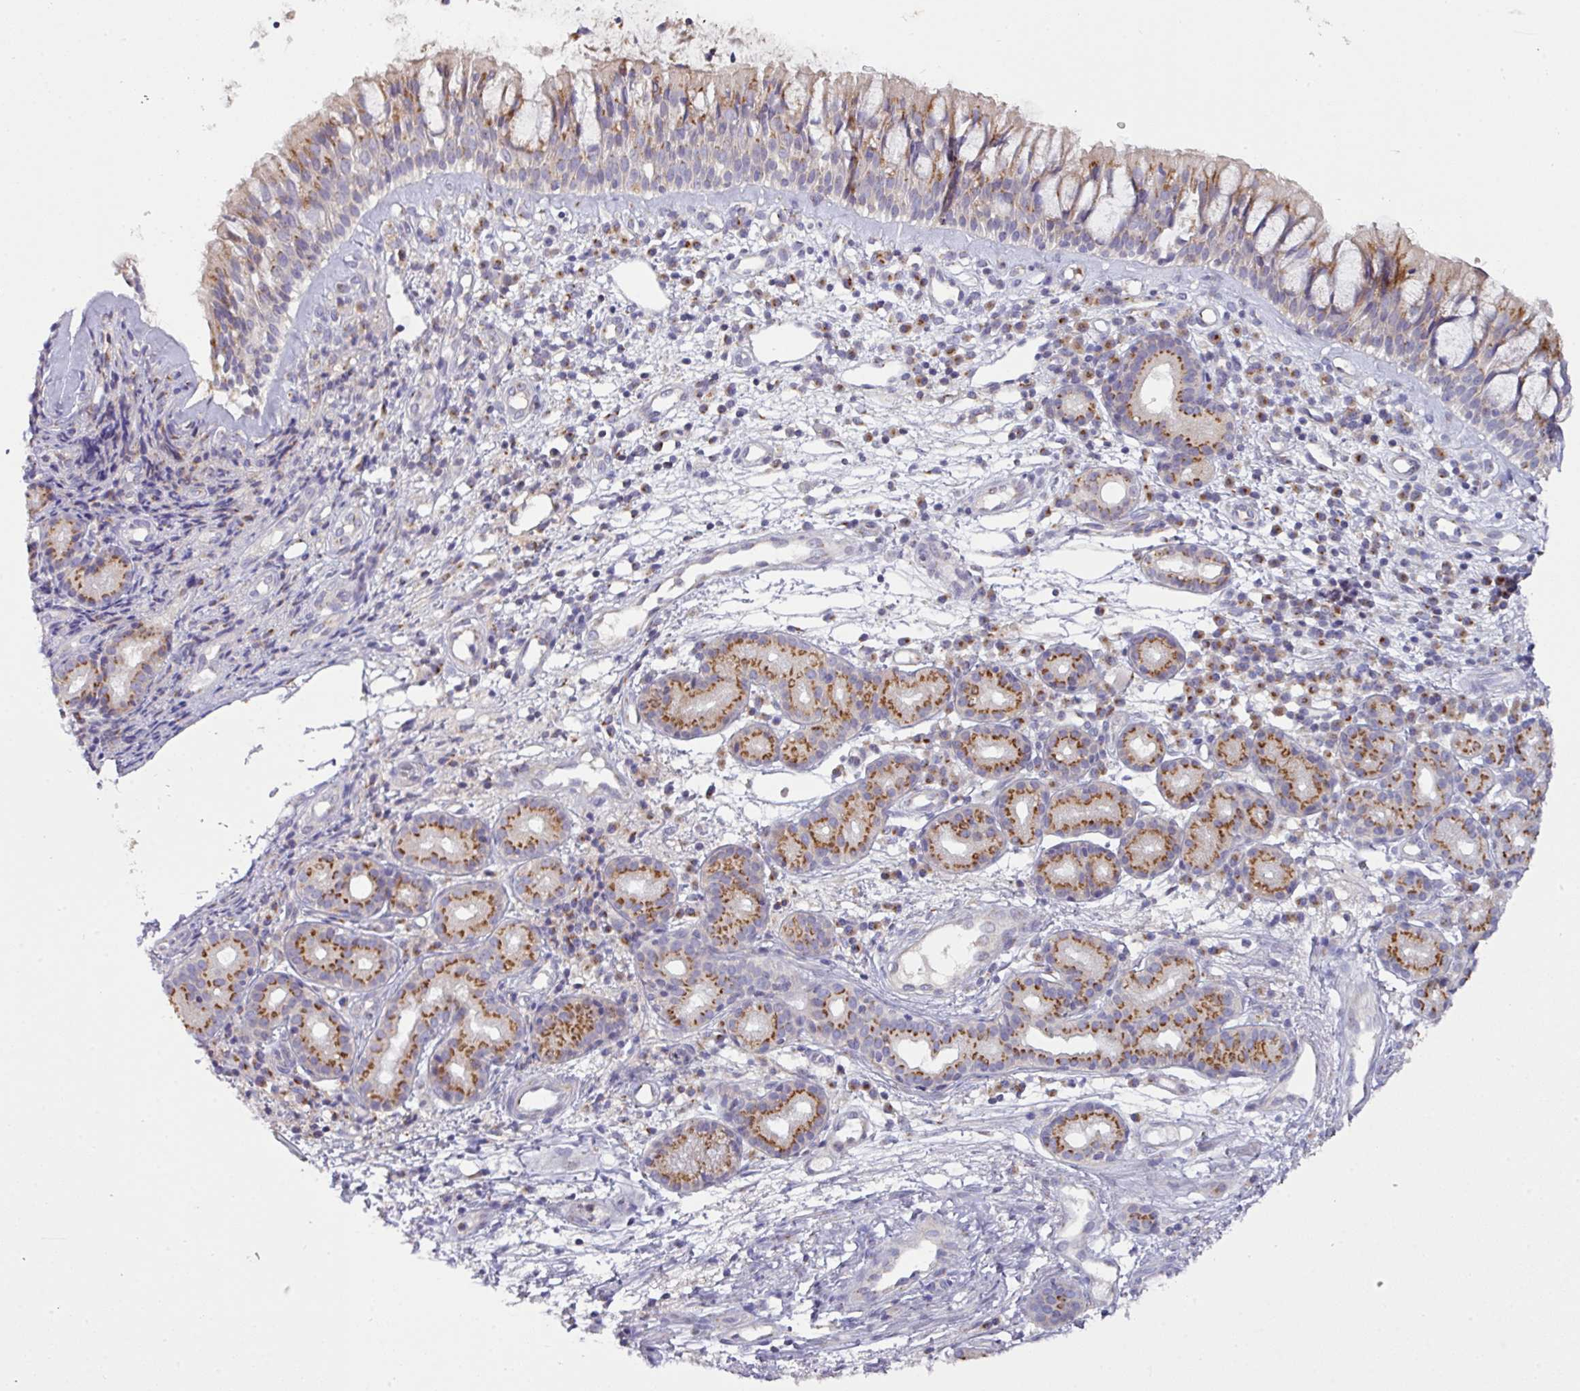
{"staining": {"intensity": "moderate", "quantity": "25%-75%", "location": "cytoplasmic/membranous"}, "tissue": "nasopharynx", "cell_type": "Respiratory epithelial cells", "image_type": "normal", "snomed": [{"axis": "morphology", "description": "Normal tissue, NOS"}, {"axis": "topography", "description": "Nasopharynx"}], "caption": "Immunohistochemistry (DAB (3,3'-diaminobenzidine)) staining of normal nasopharynx reveals moderate cytoplasmic/membranous protein expression in about 25%-75% of respiratory epithelial cells.", "gene": "VTI1A", "patient": {"sex": "female", "age": 62}}